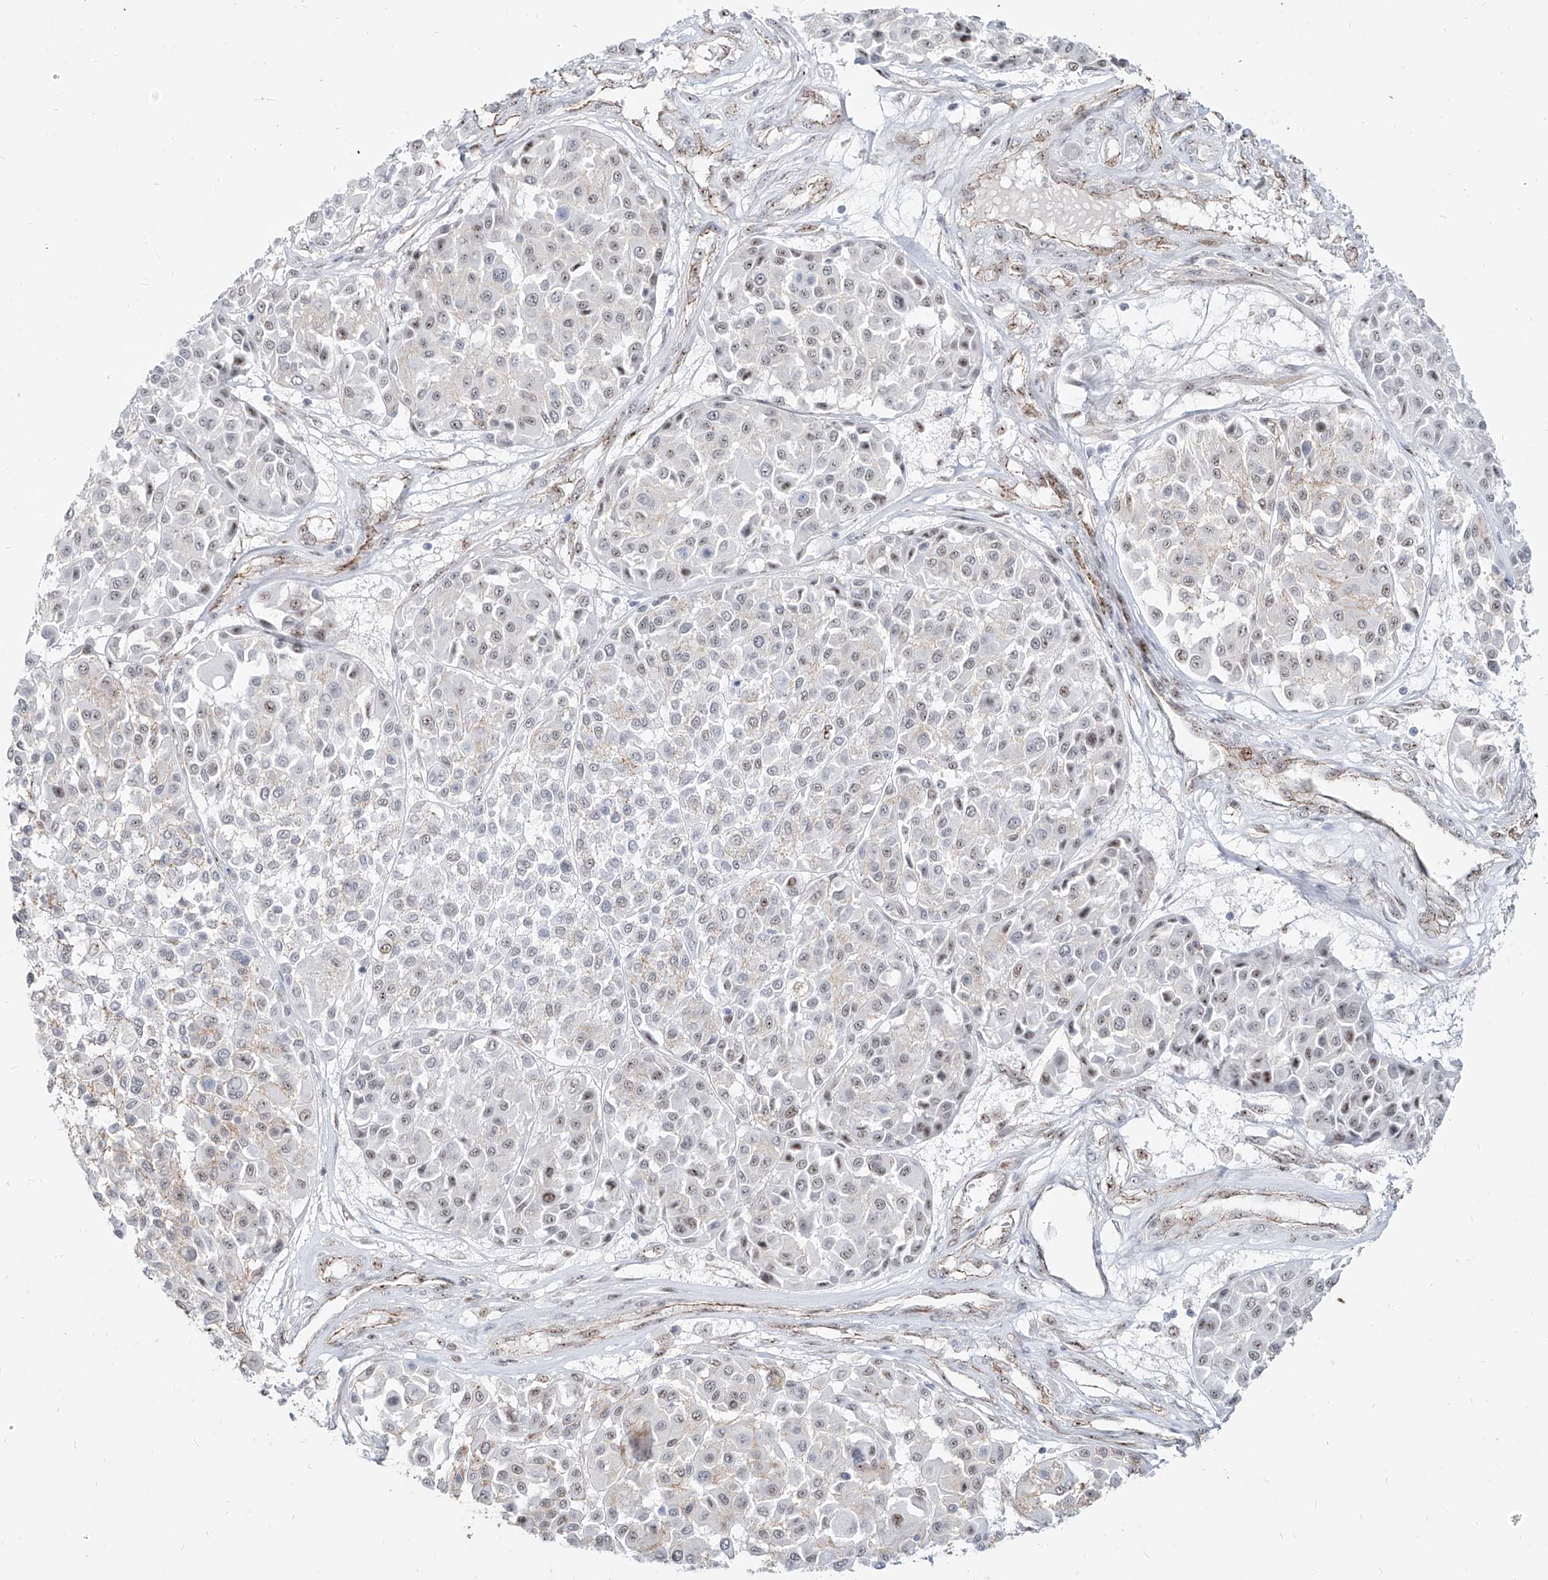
{"staining": {"intensity": "weak", "quantity": "<25%", "location": "nuclear"}, "tissue": "melanoma", "cell_type": "Tumor cells", "image_type": "cancer", "snomed": [{"axis": "morphology", "description": "Malignant melanoma, Metastatic site"}, {"axis": "topography", "description": "Soft tissue"}], "caption": "Immunohistochemistry (IHC) of human malignant melanoma (metastatic site) demonstrates no staining in tumor cells. The staining is performed using DAB brown chromogen with nuclei counter-stained in using hematoxylin.", "gene": "ZNF710", "patient": {"sex": "male", "age": 41}}